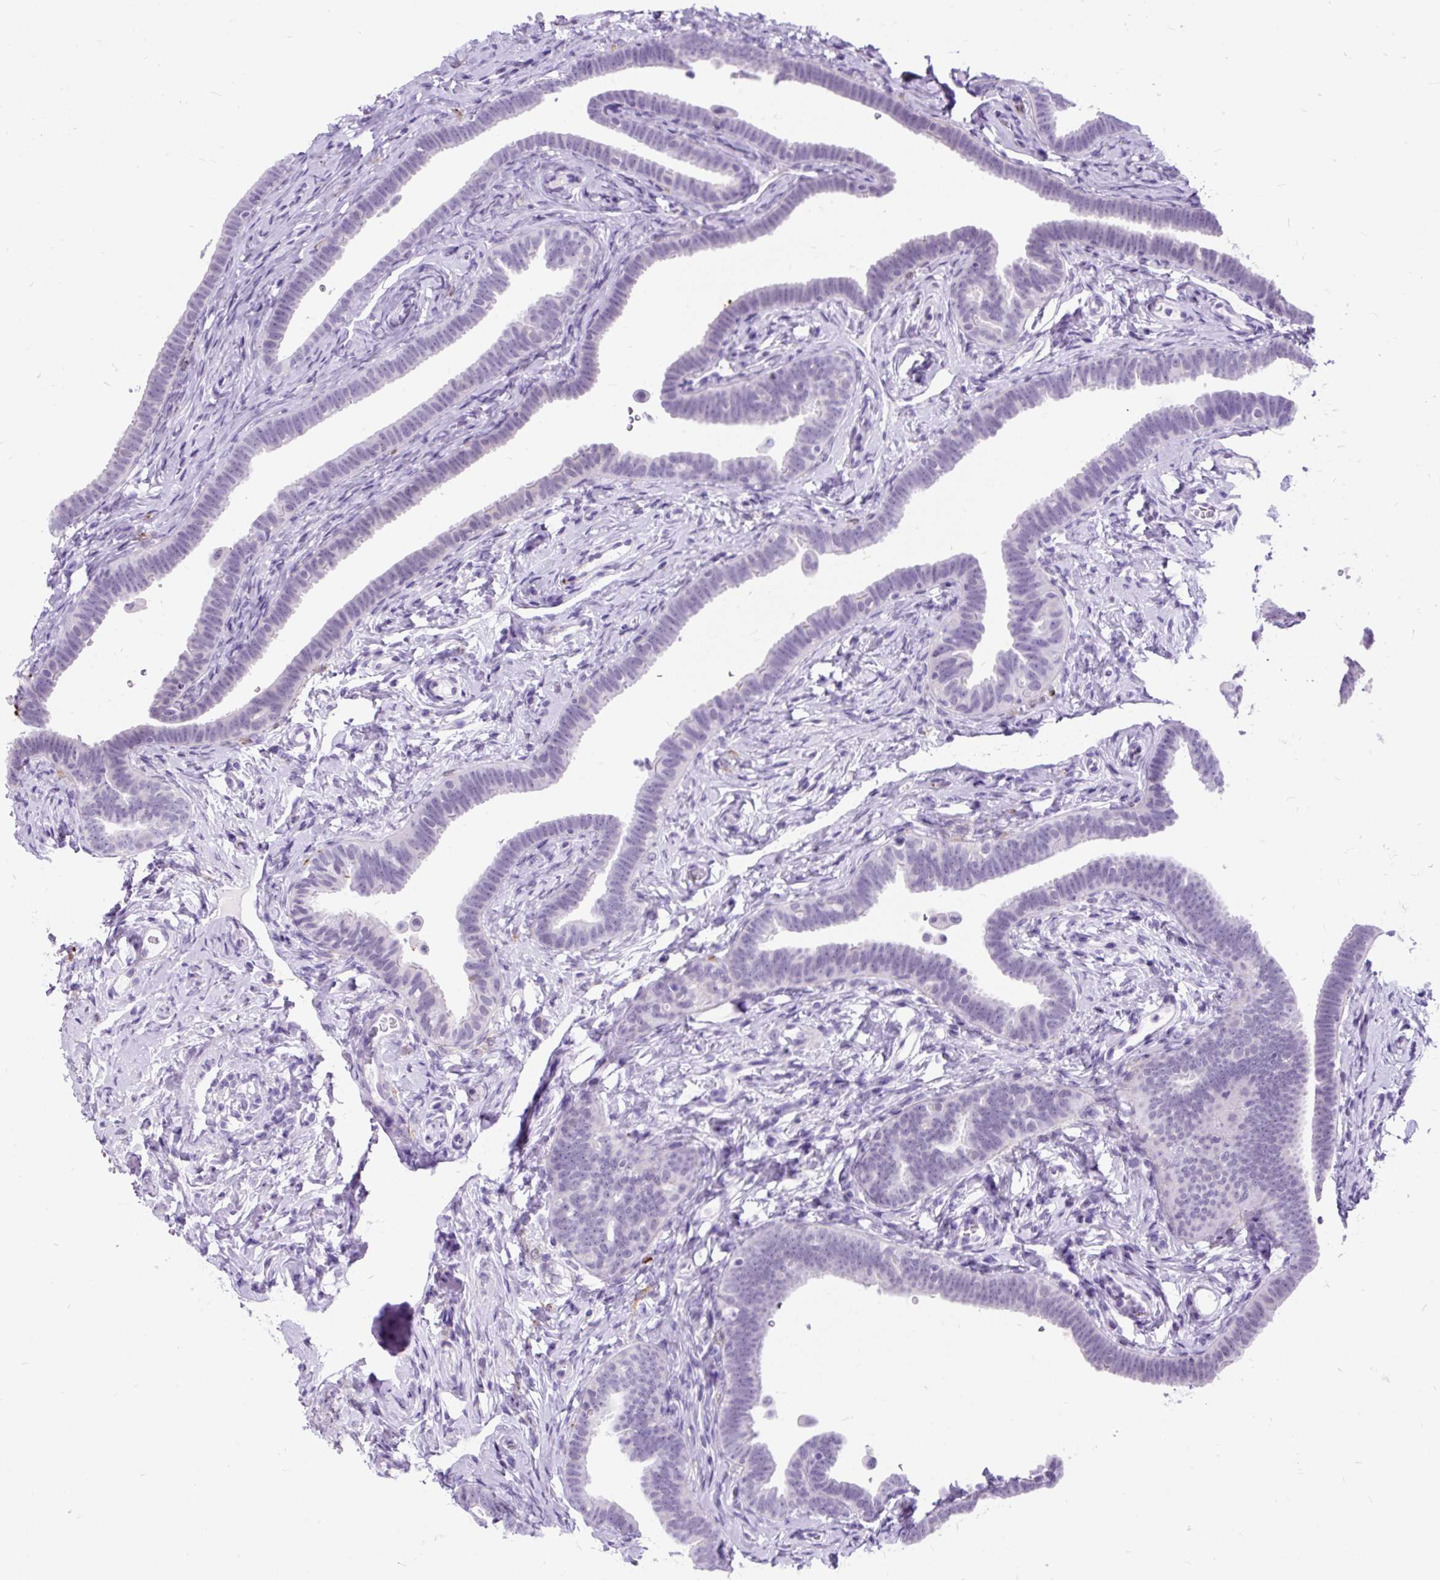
{"staining": {"intensity": "negative", "quantity": "none", "location": "none"}, "tissue": "fallopian tube", "cell_type": "Glandular cells", "image_type": "normal", "snomed": [{"axis": "morphology", "description": "Normal tissue, NOS"}, {"axis": "topography", "description": "Fallopian tube"}], "caption": "High power microscopy micrograph of an immunohistochemistry micrograph of benign fallopian tube, revealing no significant expression in glandular cells.", "gene": "SCGB1A1", "patient": {"sex": "female", "age": 69}}